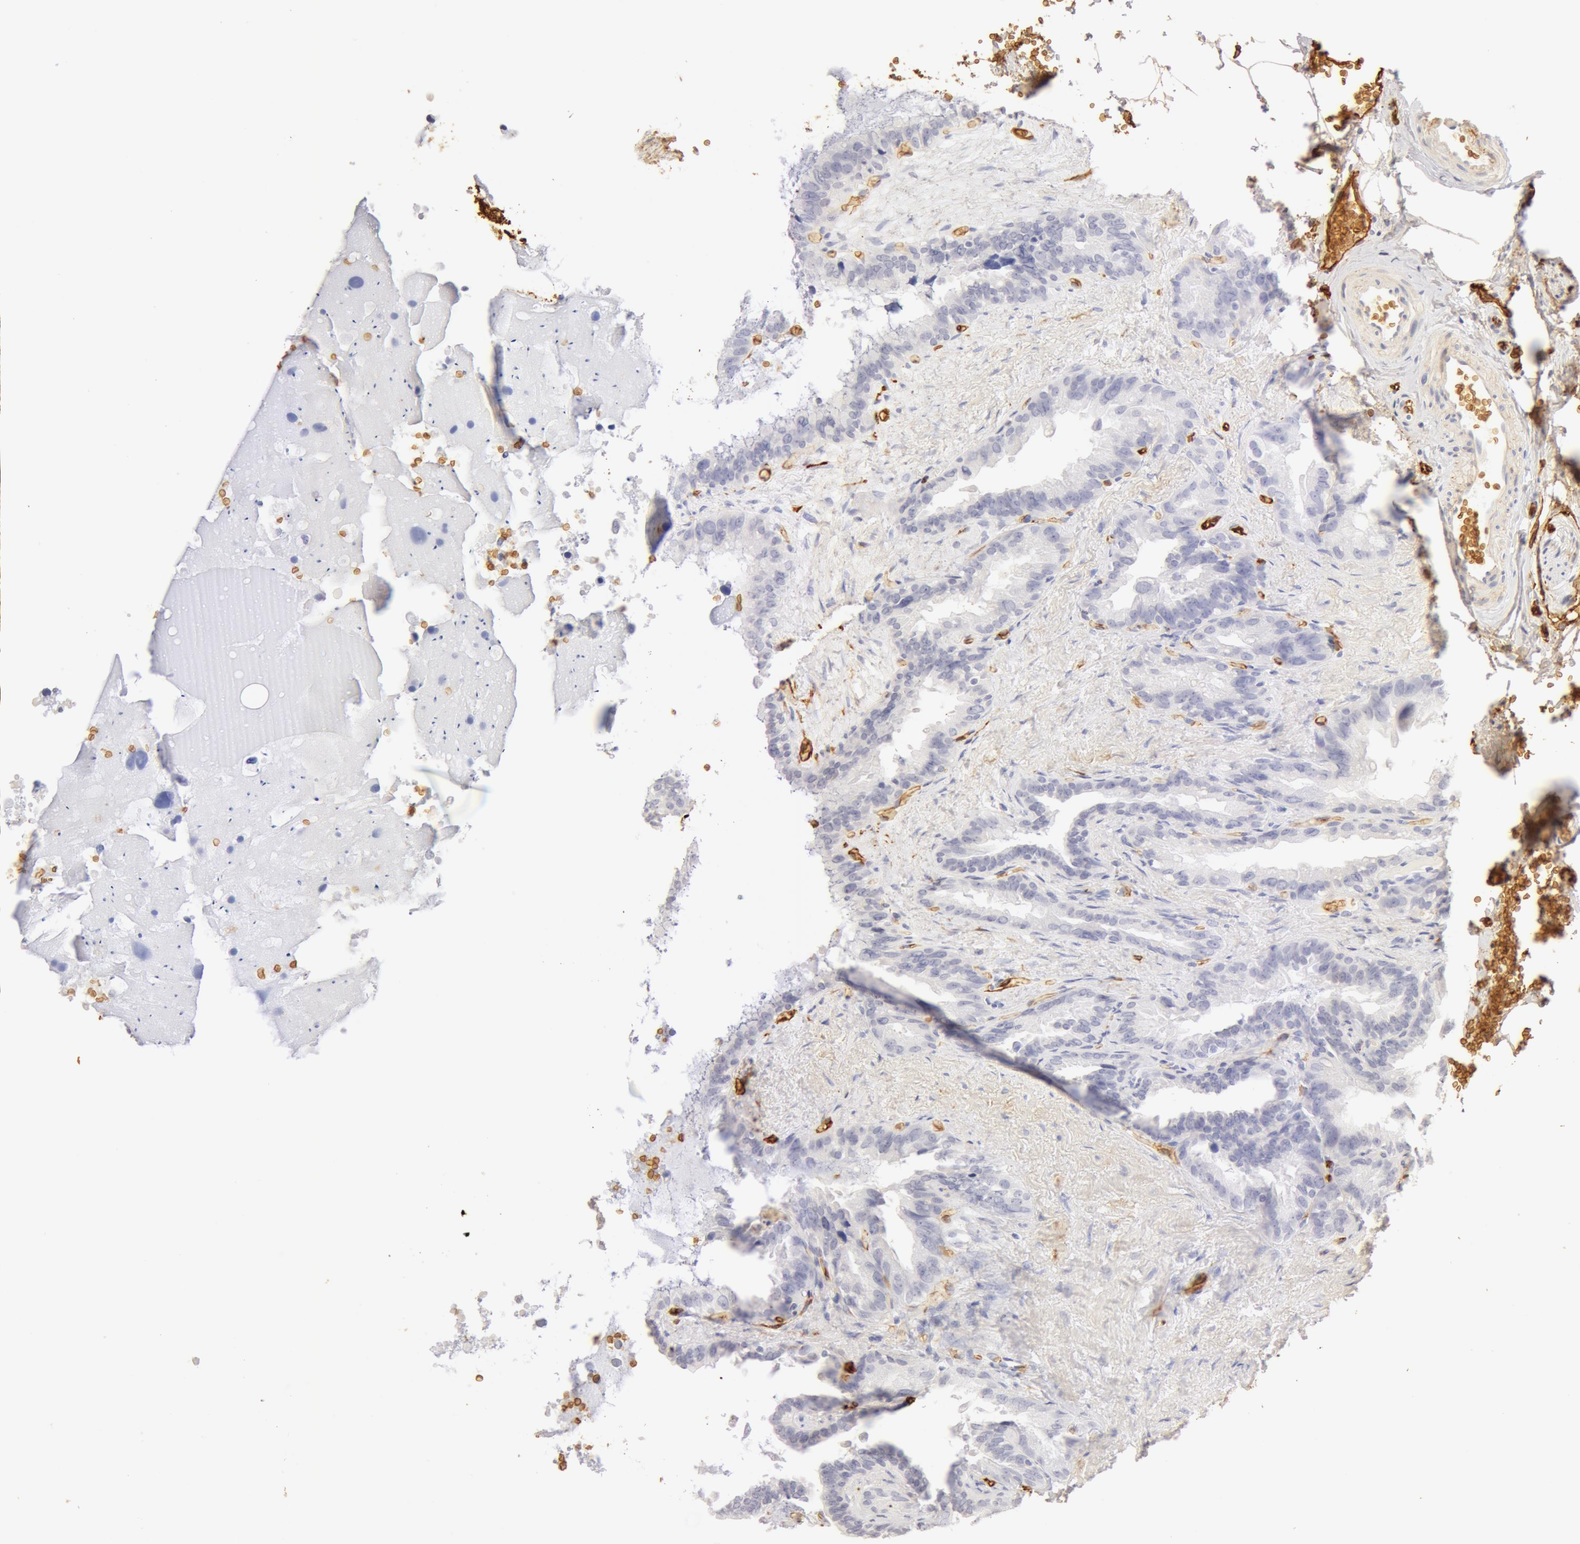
{"staining": {"intensity": "negative", "quantity": "none", "location": "none"}, "tissue": "seminal vesicle", "cell_type": "Glandular cells", "image_type": "normal", "snomed": [{"axis": "morphology", "description": "Normal tissue, NOS"}, {"axis": "topography", "description": "Prostate"}, {"axis": "topography", "description": "Seminal veicle"}], "caption": "Immunohistochemical staining of normal seminal vesicle reveals no significant staining in glandular cells.", "gene": "AQP1", "patient": {"sex": "male", "age": 63}}